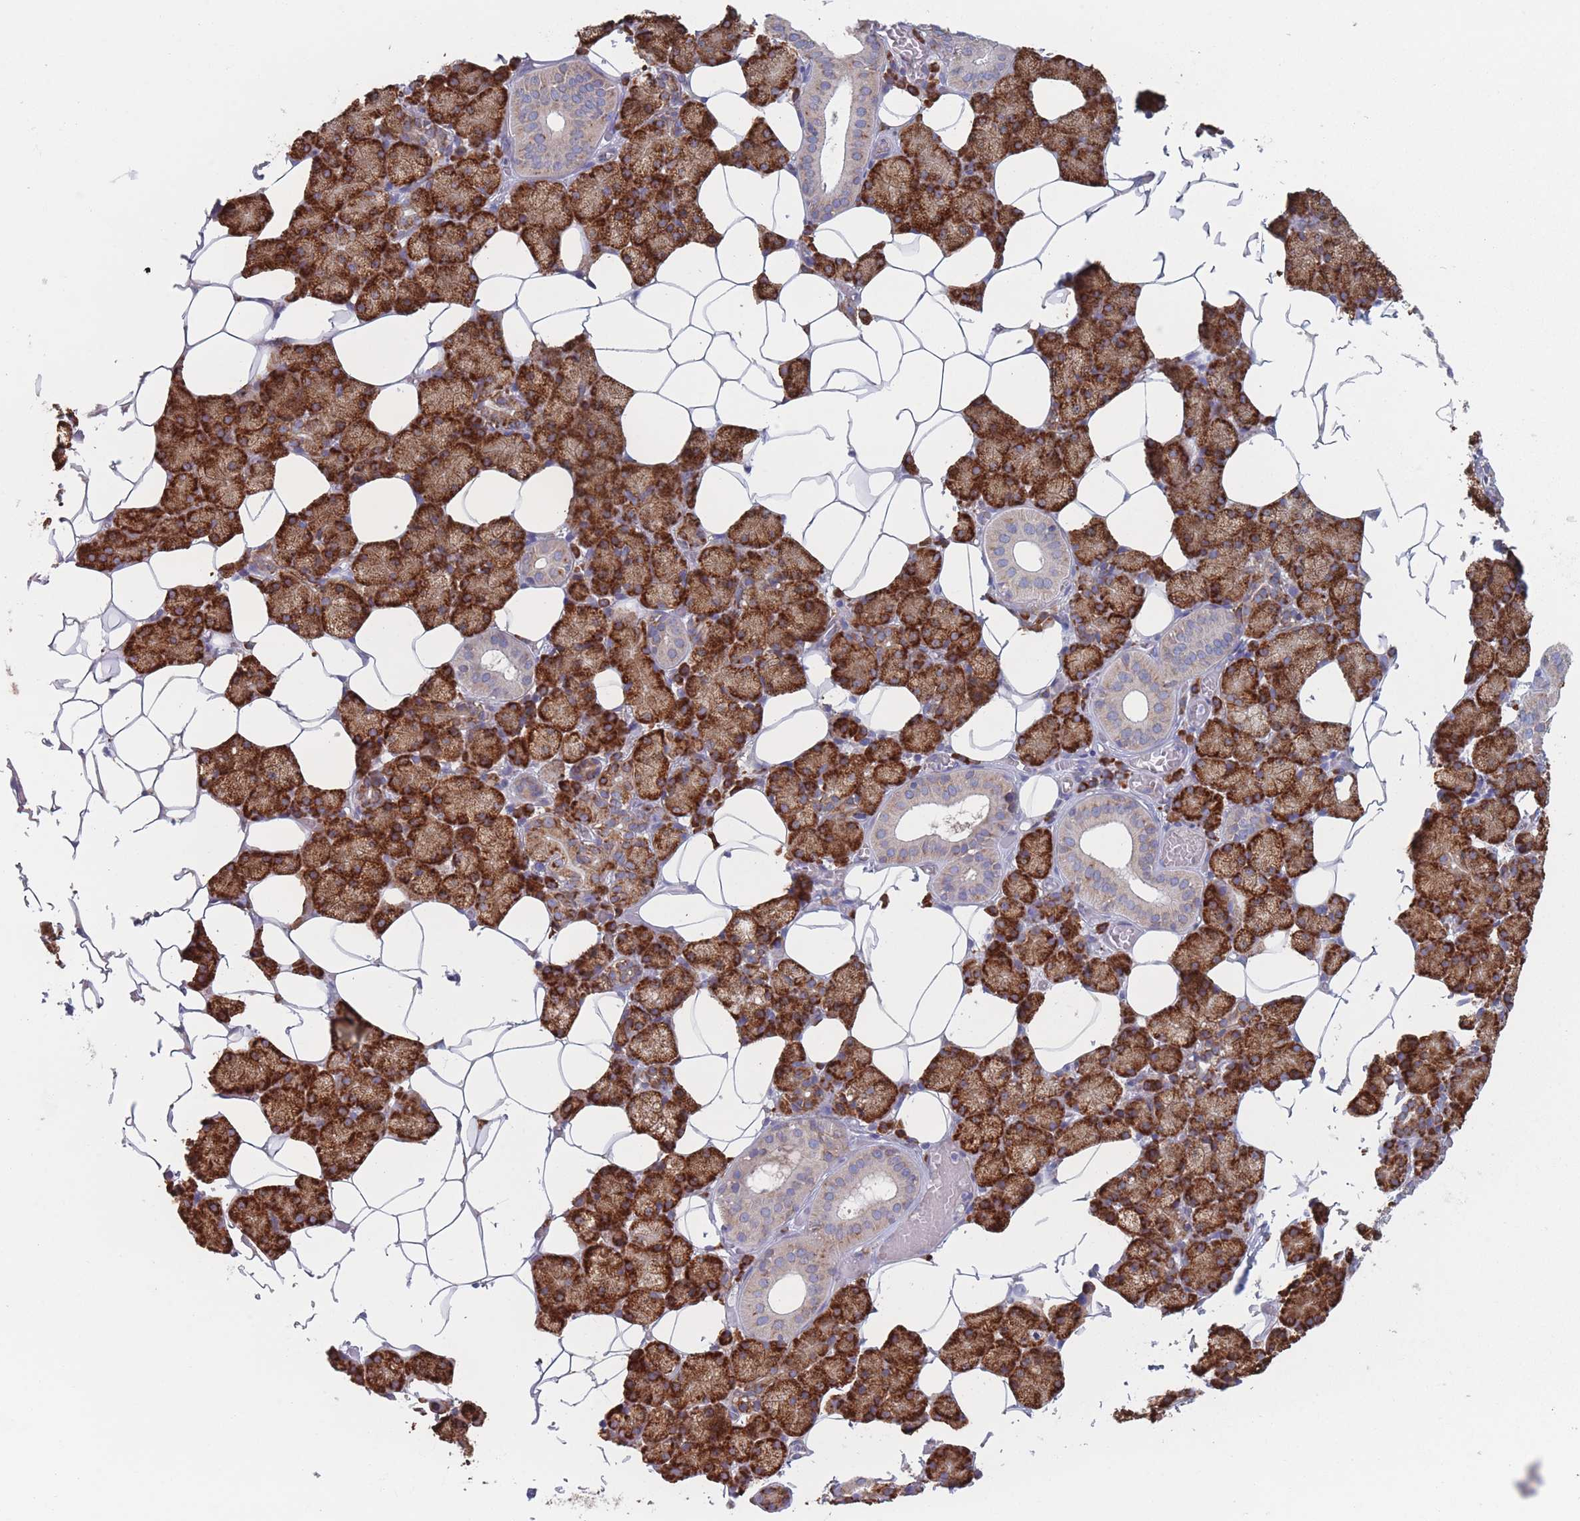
{"staining": {"intensity": "strong", "quantity": "25%-75%", "location": "cytoplasmic/membranous"}, "tissue": "salivary gland", "cell_type": "Glandular cells", "image_type": "normal", "snomed": [{"axis": "morphology", "description": "Normal tissue, NOS"}, {"axis": "topography", "description": "Salivary gland"}], "caption": "Brown immunohistochemical staining in benign salivary gland displays strong cytoplasmic/membranous staining in approximately 25%-75% of glandular cells.", "gene": "EEF1B2", "patient": {"sex": "female", "age": 33}}